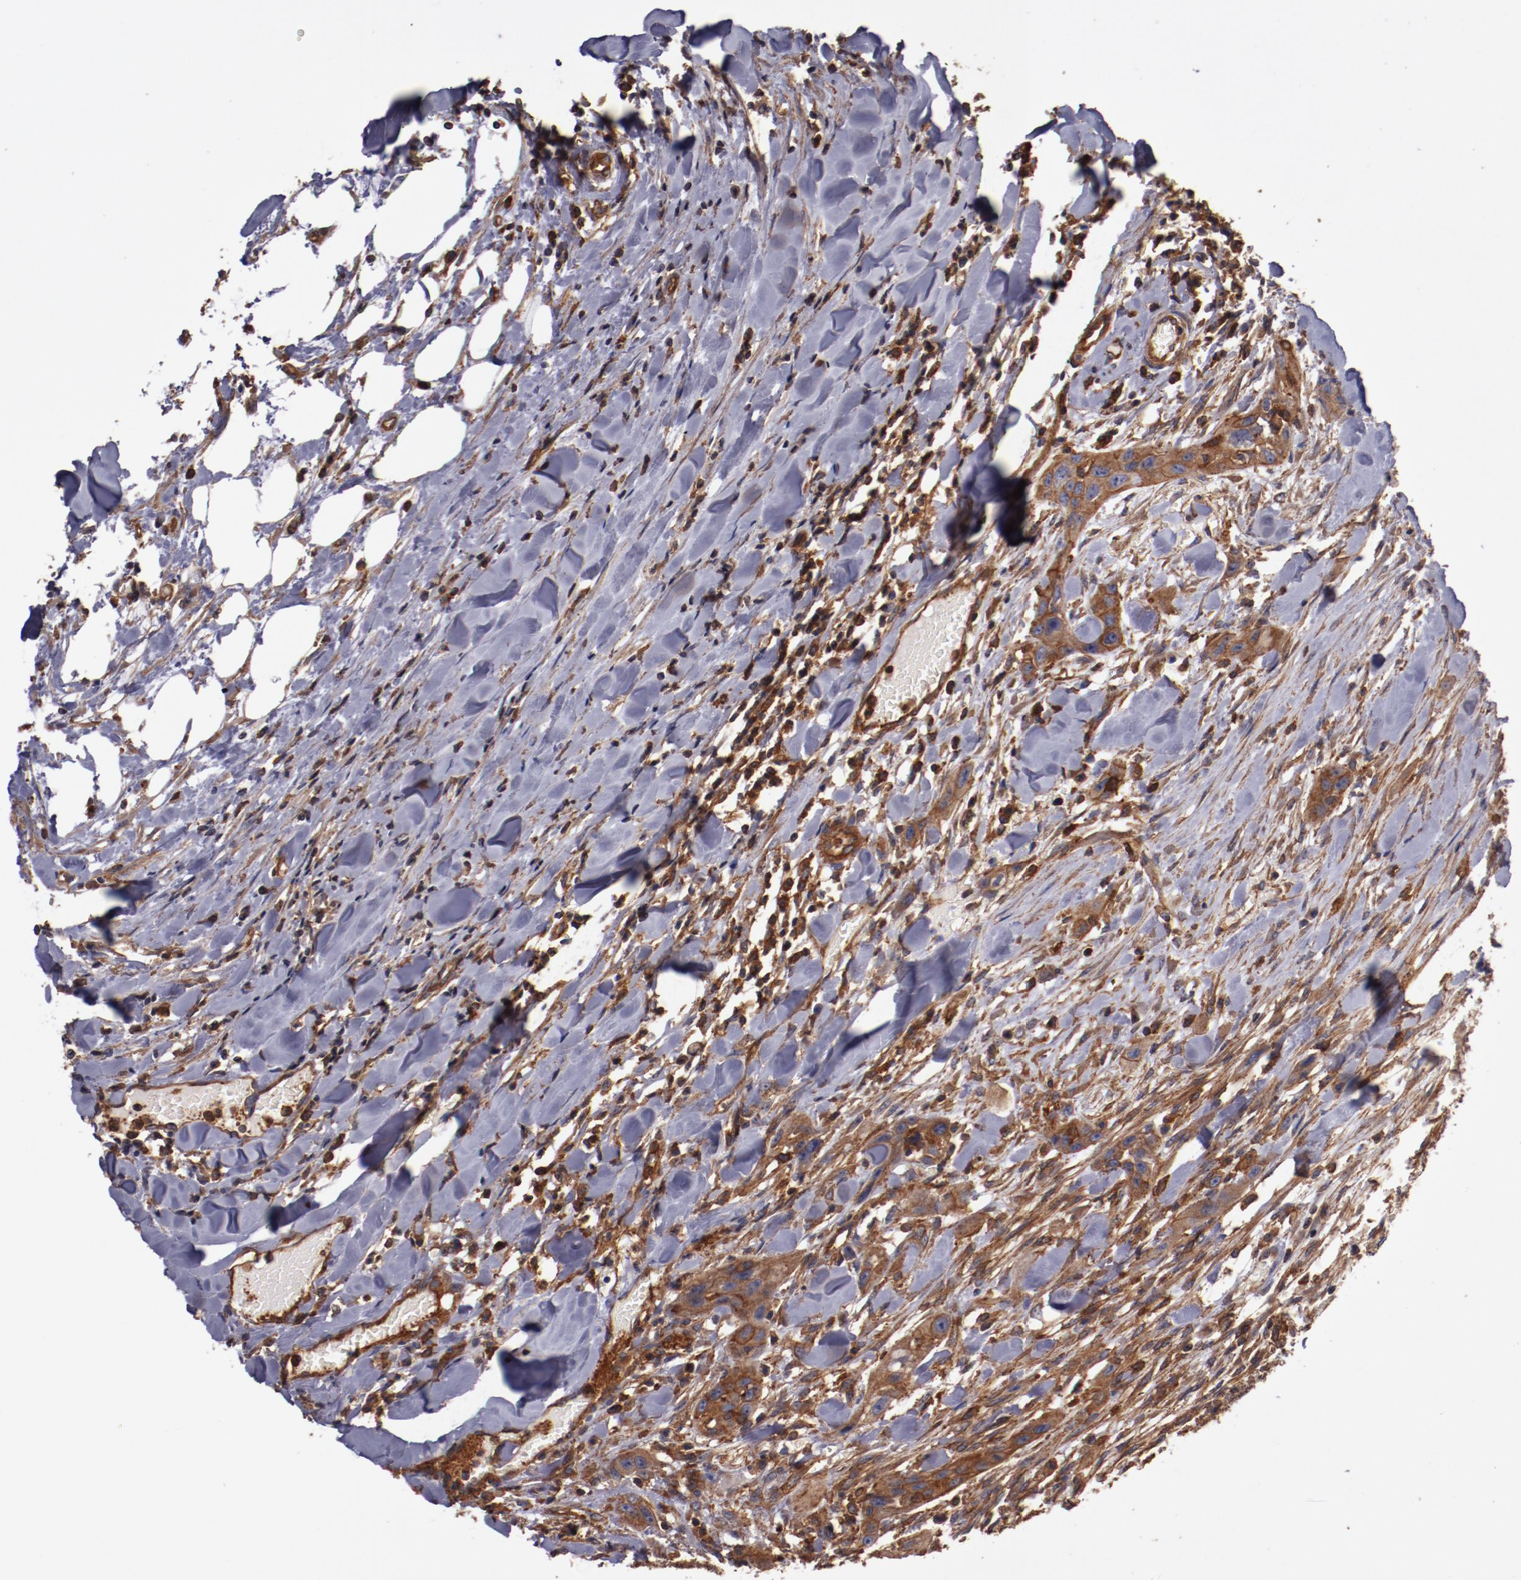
{"staining": {"intensity": "strong", "quantity": ">75%", "location": "cytoplasmic/membranous"}, "tissue": "head and neck cancer", "cell_type": "Tumor cells", "image_type": "cancer", "snomed": [{"axis": "morphology", "description": "Neoplasm, malignant, NOS"}, {"axis": "topography", "description": "Salivary gland"}, {"axis": "topography", "description": "Head-Neck"}], "caption": "A brown stain labels strong cytoplasmic/membranous staining of a protein in human head and neck cancer (malignant neoplasm) tumor cells.", "gene": "TMOD3", "patient": {"sex": "male", "age": 43}}